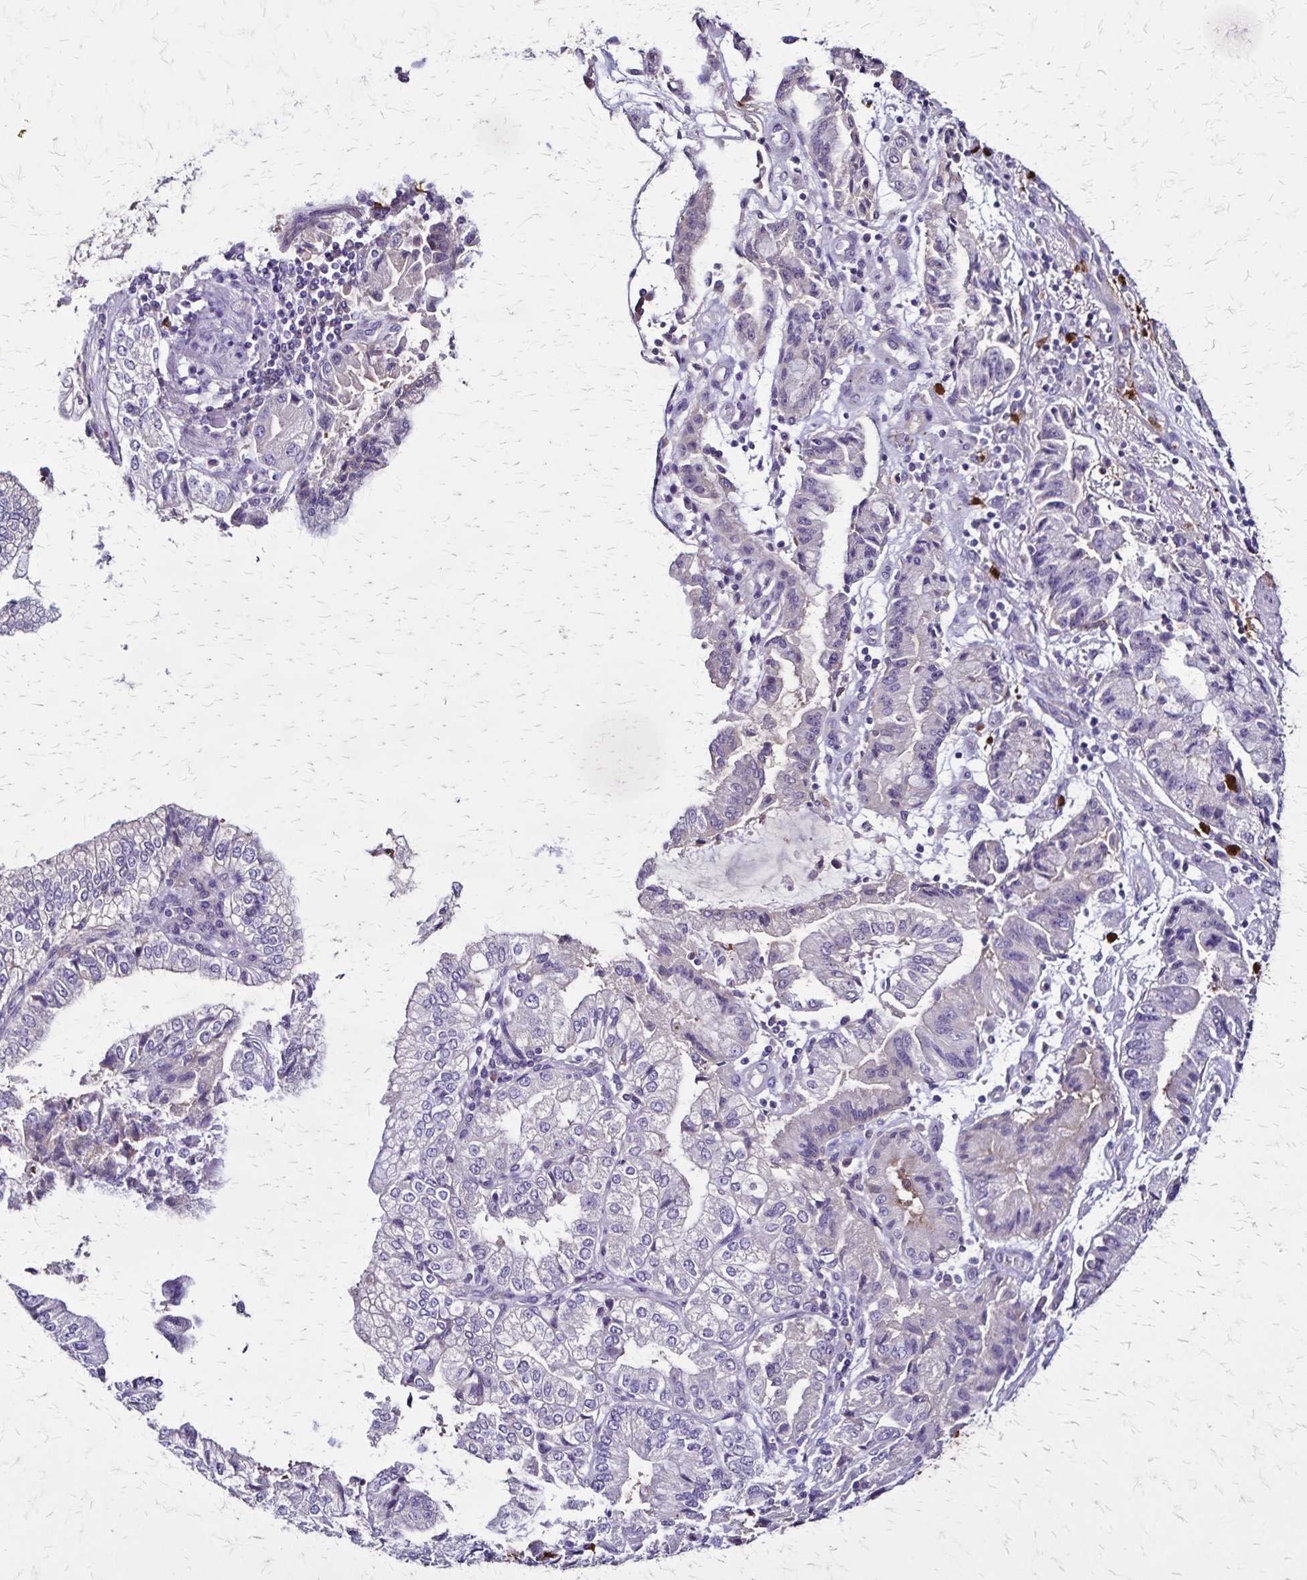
{"staining": {"intensity": "negative", "quantity": "none", "location": "none"}, "tissue": "stomach cancer", "cell_type": "Tumor cells", "image_type": "cancer", "snomed": [{"axis": "morphology", "description": "Adenocarcinoma, NOS"}, {"axis": "topography", "description": "Stomach, upper"}], "caption": "Immunohistochemical staining of adenocarcinoma (stomach) demonstrates no significant expression in tumor cells.", "gene": "ULBP3", "patient": {"sex": "female", "age": 74}}